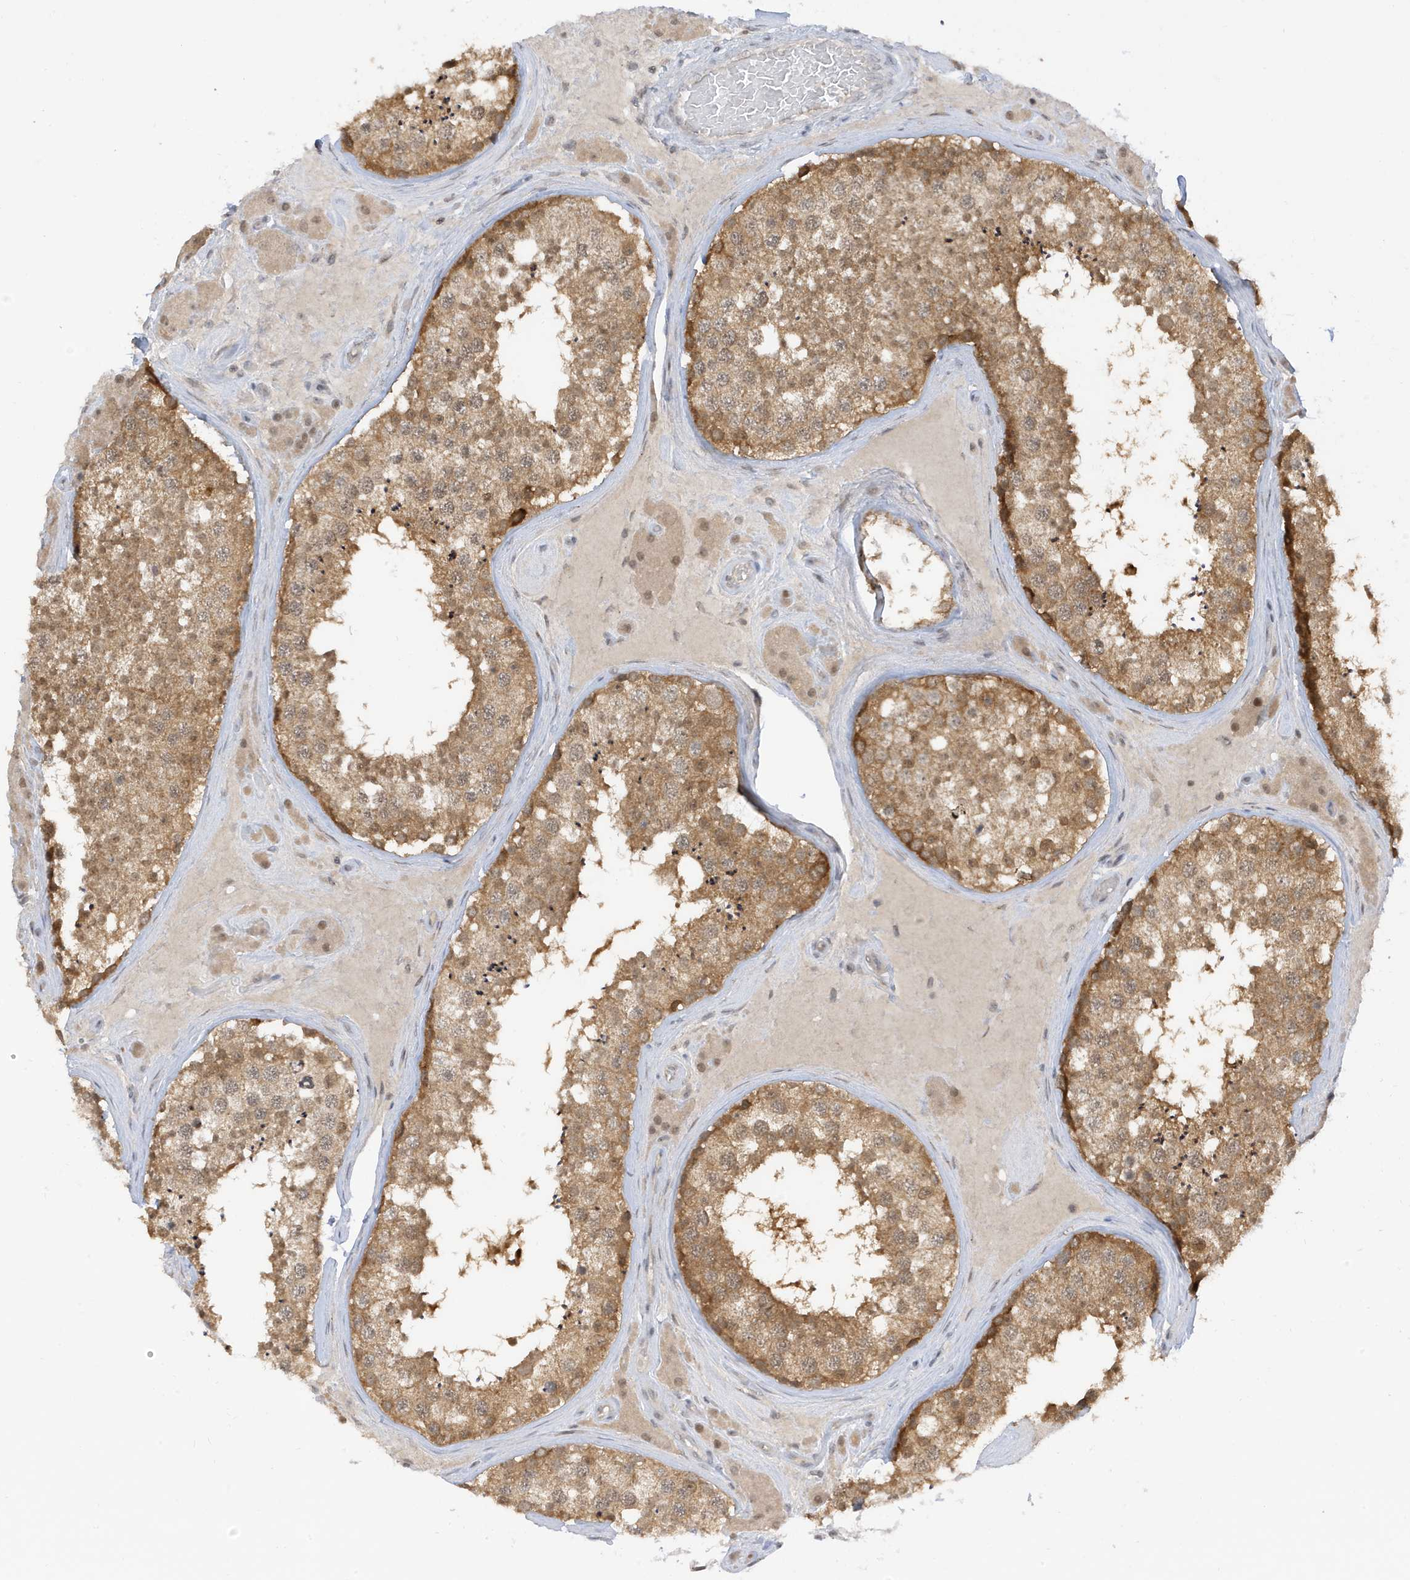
{"staining": {"intensity": "moderate", "quantity": ">75%", "location": "cytoplasmic/membranous,nuclear"}, "tissue": "testis", "cell_type": "Cells in seminiferous ducts", "image_type": "normal", "snomed": [{"axis": "morphology", "description": "Normal tissue, NOS"}, {"axis": "topography", "description": "Testis"}], "caption": "About >75% of cells in seminiferous ducts in benign human testis show moderate cytoplasmic/membranous,nuclear protein expression as visualized by brown immunohistochemical staining.", "gene": "TAB3", "patient": {"sex": "male", "age": 46}}